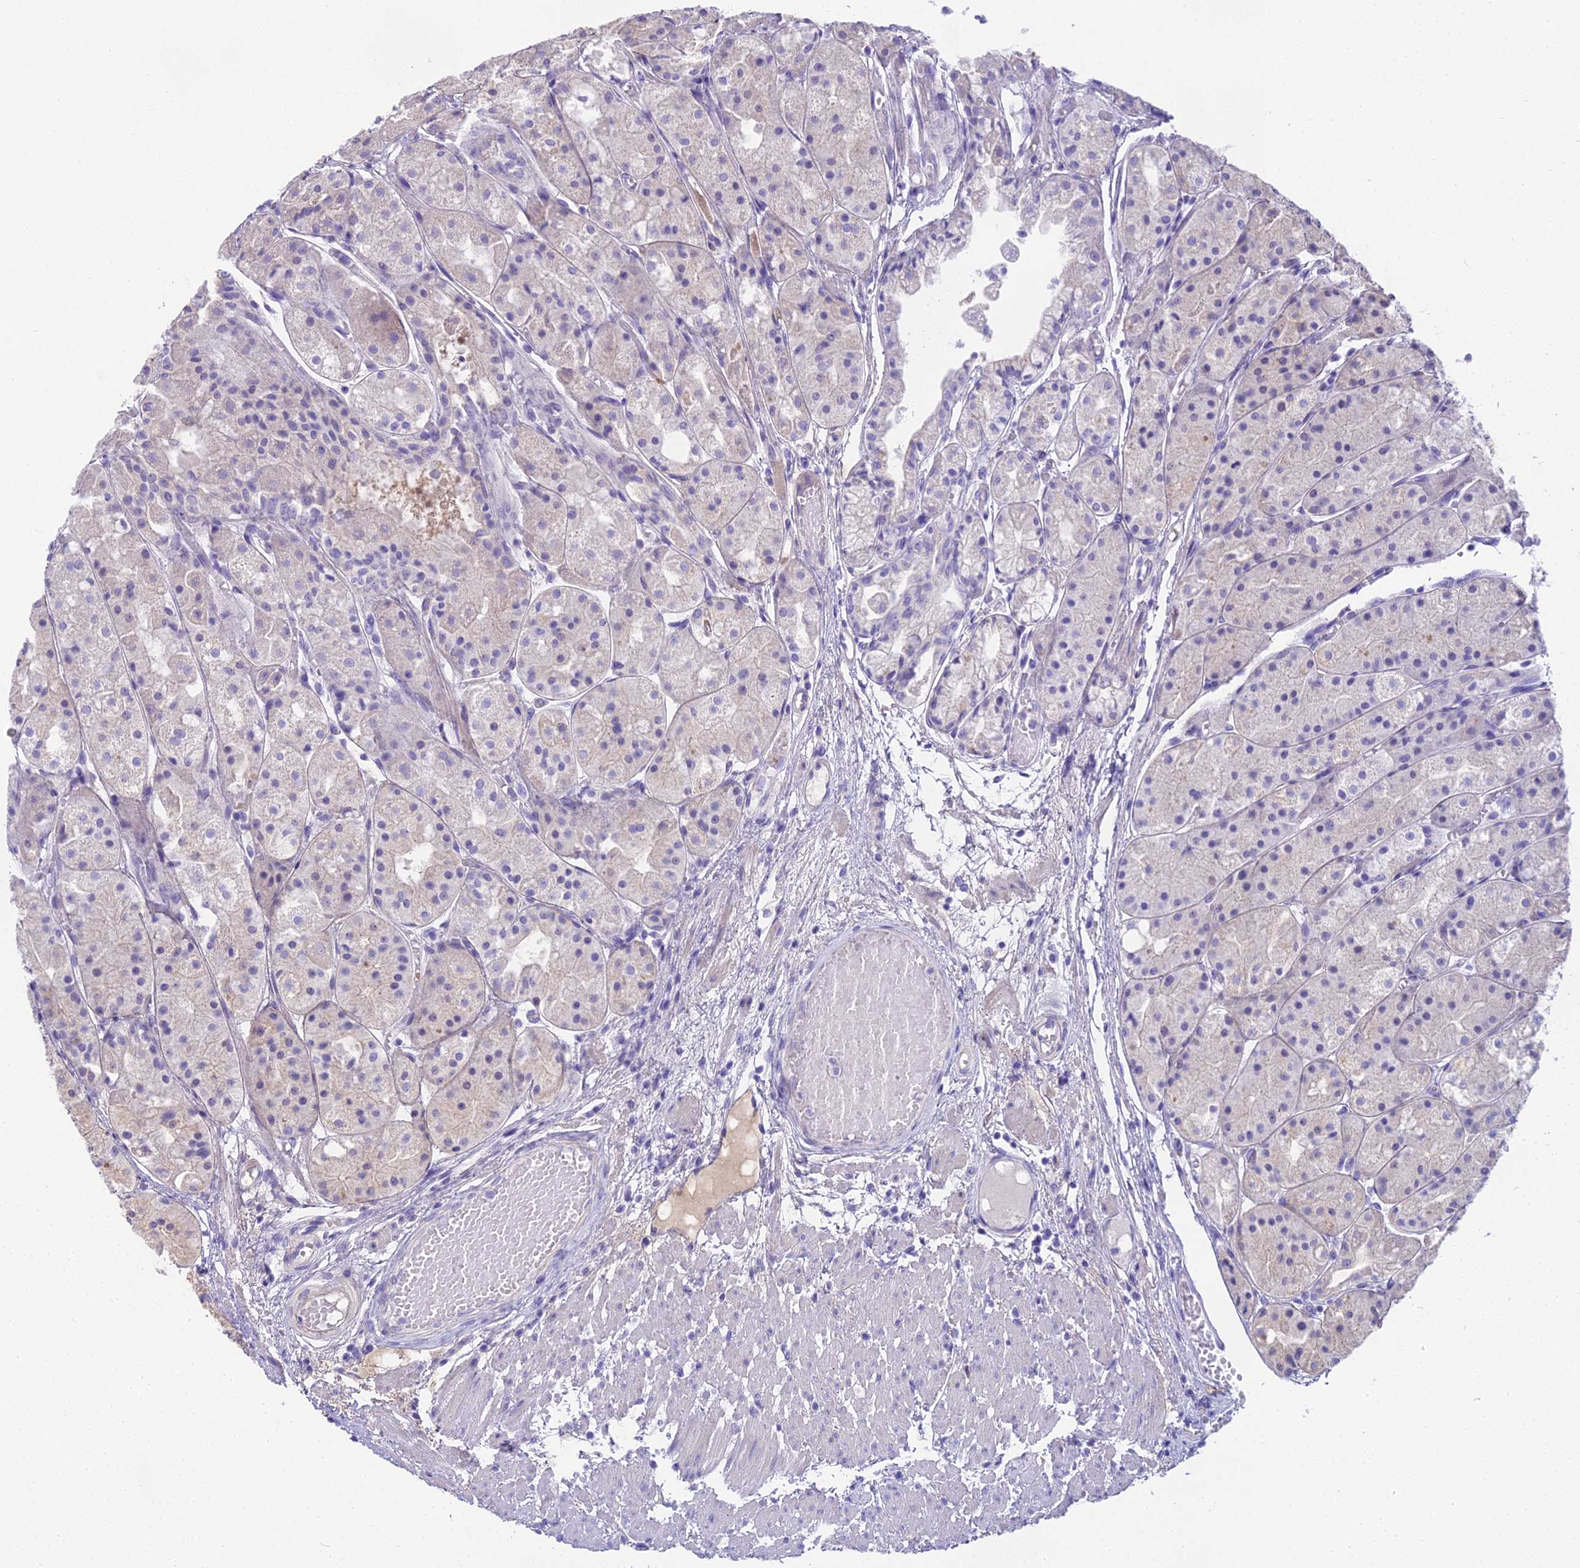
{"staining": {"intensity": "negative", "quantity": "none", "location": "none"}, "tissue": "stomach", "cell_type": "Glandular cells", "image_type": "normal", "snomed": [{"axis": "morphology", "description": "Normal tissue, NOS"}, {"axis": "topography", "description": "Stomach, upper"}], "caption": "Protein analysis of normal stomach demonstrates no significant staining in glandular cells.", "gene": "UNC80", "patient": {"sex": "male", "age": 72}}